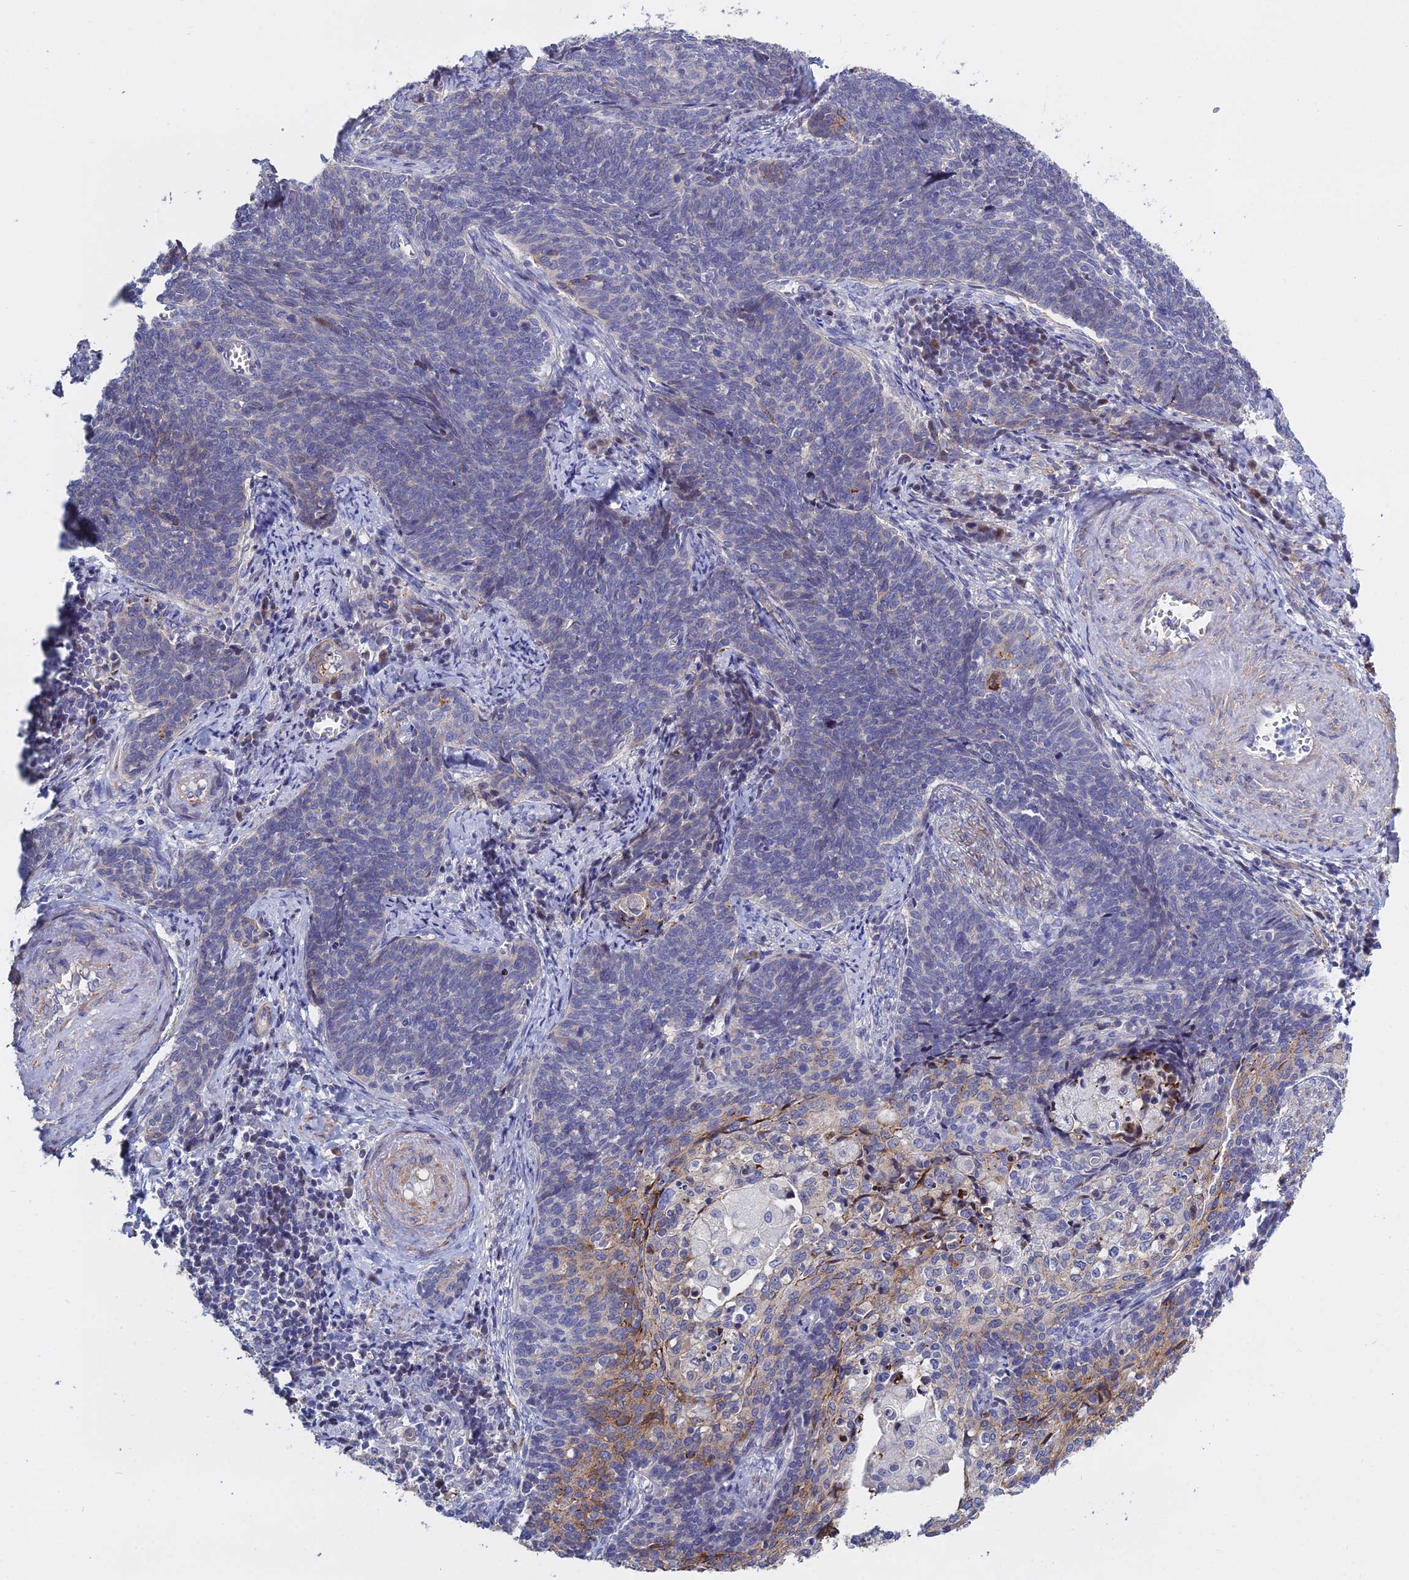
{"staining": {"intensity": "moderate", "quantity": "<25%", "location": "cytoplasmic/membranous"}, "tissue": "cervical cancer", "cell_type": "Tumor cells", "image_type": "cancer", "snomed": [{"axis": "morphology", "description": "Squamous cell carcinoma, NOS"}, {"axis": "topography", "description": "Cervix"}], "caption": "Cervical squamous cell carcinoma stained with a brown dye reveals moderate cytoplasmic/membranous positive expression in approximately <25% of tumor cells.", "gene": "LZTS2", "patient": {"sex": "female", "age": 39}}